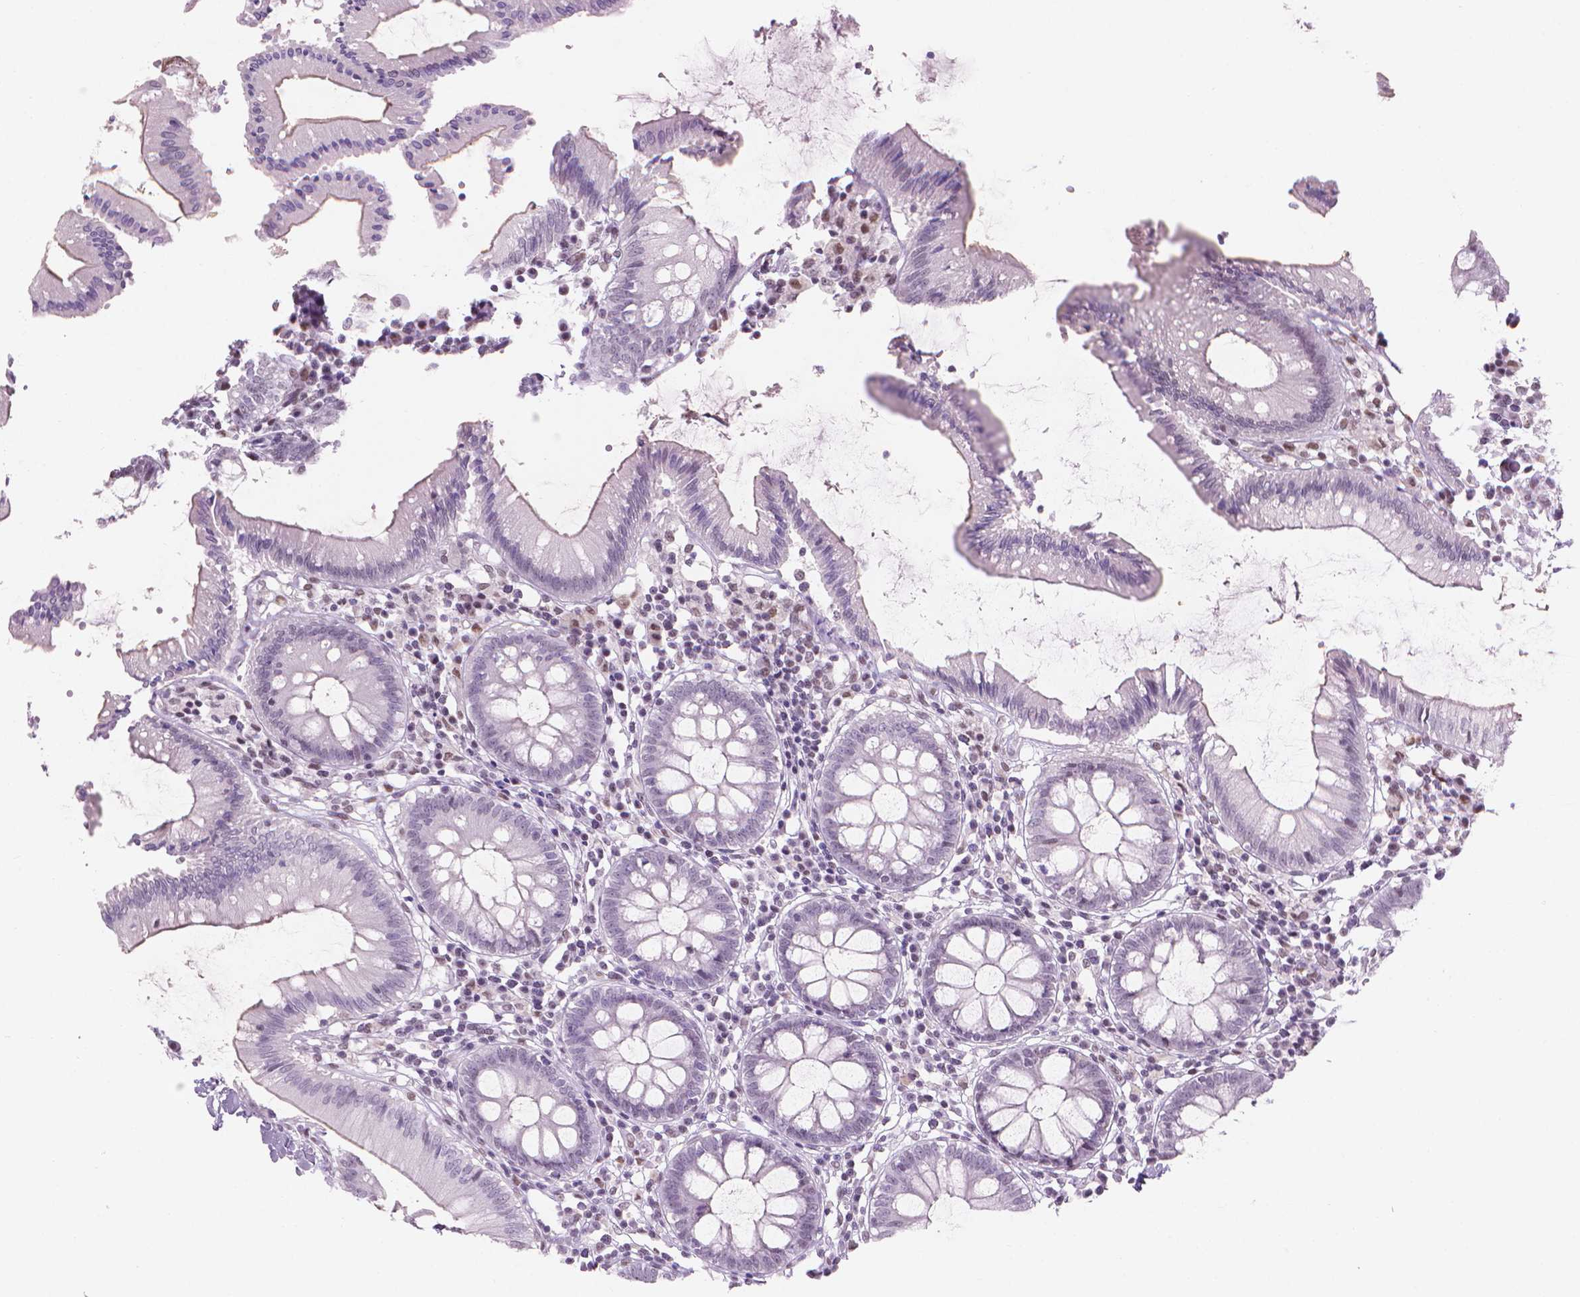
{"staining": {"intensity": "negative", "quantity": "none", "location": "none"}, "tissue": "colon", "cell_type": "Endothelial cells", "image_type": "normal", "snomed": [{"axis": "morphology", "description": "Normal tissue, NOS"}, {"axis": "morphology", "description": "Adenocarcinoma, NOS"}, {"axis": "topography", "description": "Colon"}], "caption": "The micrograph exhibits no staining of endothelial cells in normal colon. The staining was performed using DAB to visualize the protein expression in brown, while the nuclei were stained in blue with hematoxylin (Magnification: 20x).", "gene": "PIAS2", "patient": {"sex": "male", "age": 83}}